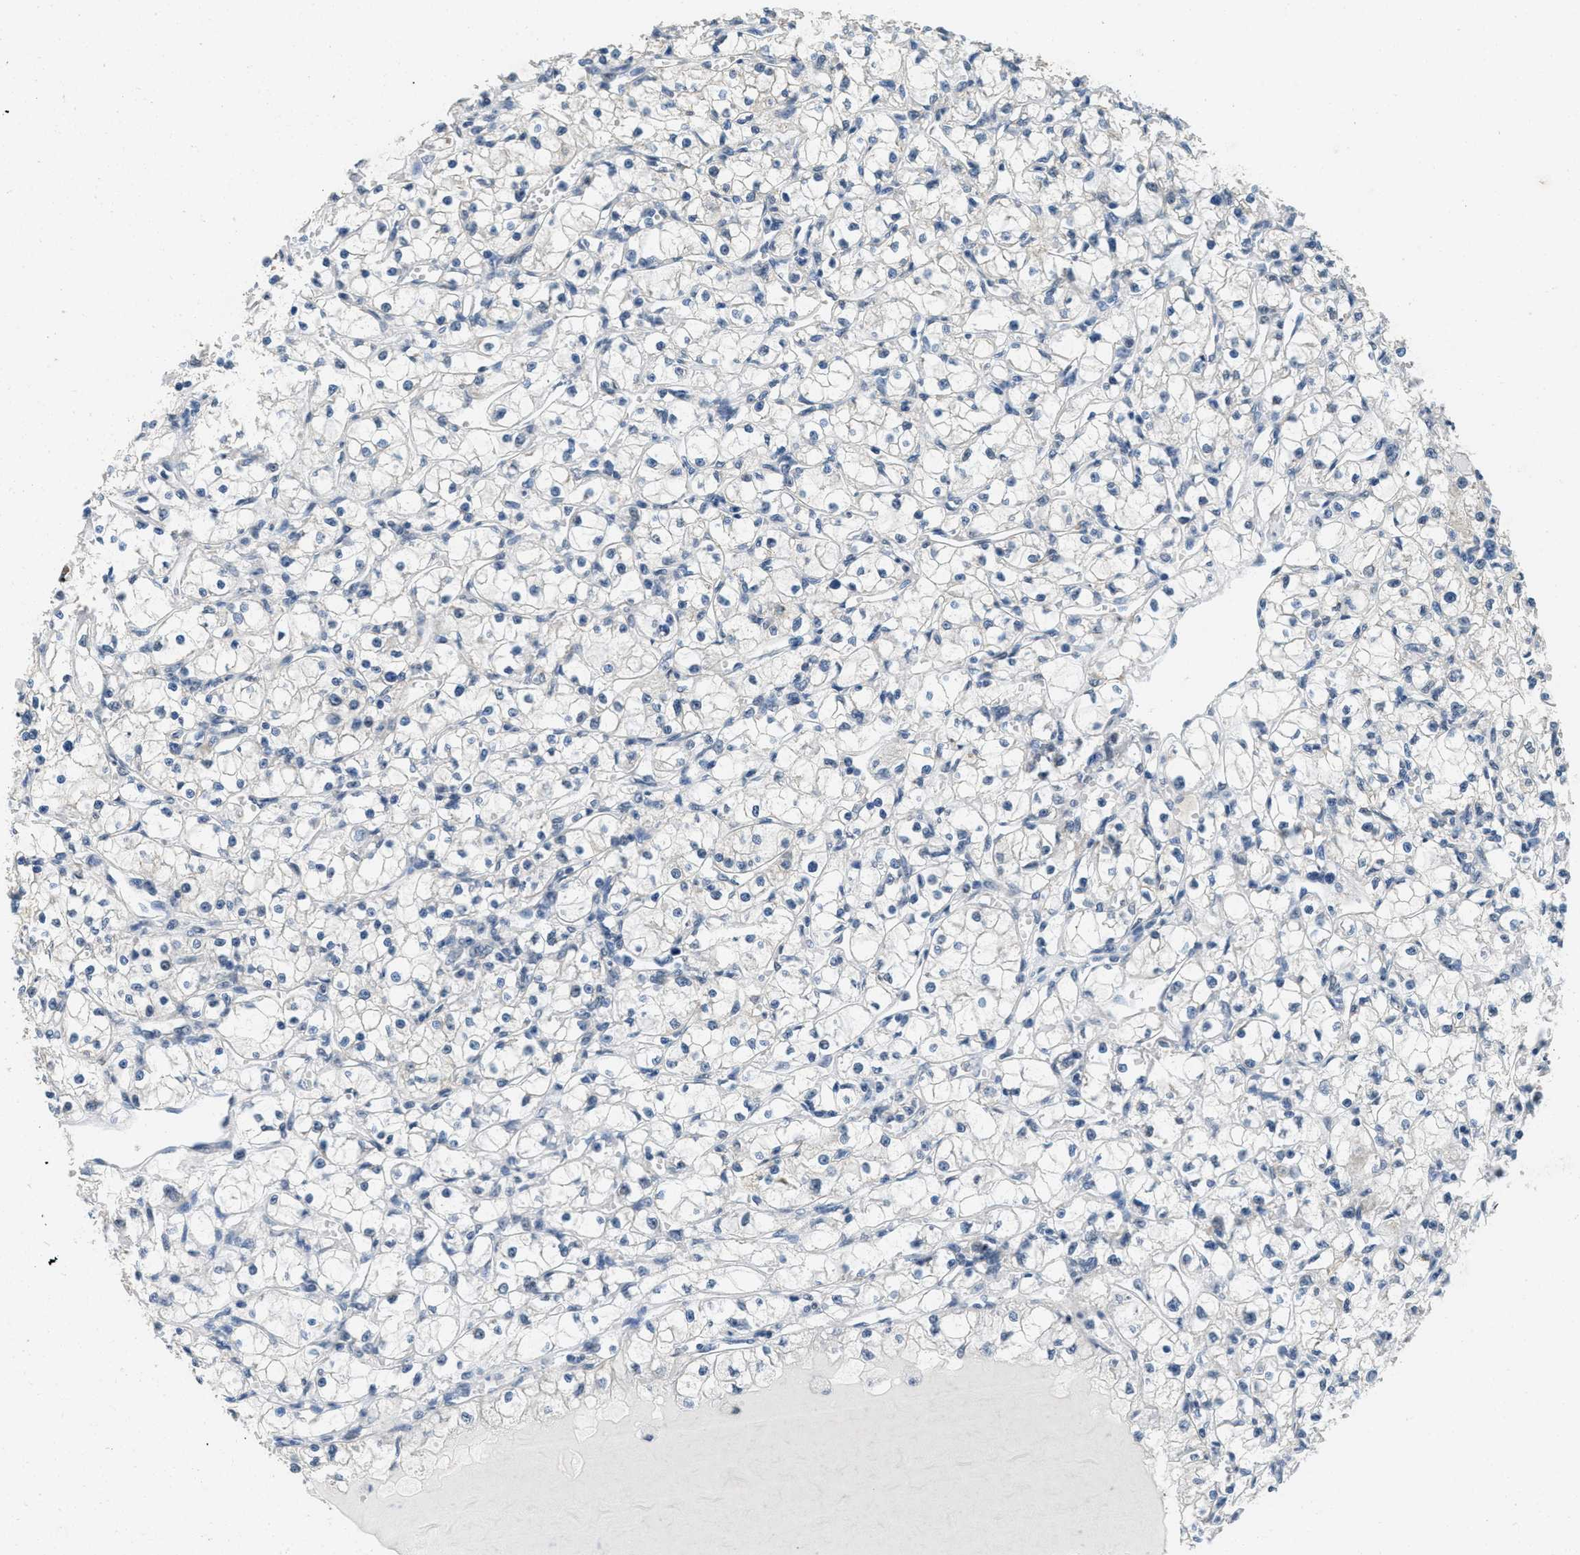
{"staining": {"intensity": "negative", "quantity": "none", "location": "none"}, "tissue": "renal cancer", "cell_type": "Tumor cells", "image_type": "cancer", "snomed": [{"axis": "morphology", "description": "Adenocarcinoma, NOS"}, {"axis": "topography", "description": "Kidney"}], "caption": "This is an IHC image of adenocarcinoma (renal). There is no expression in tumor cells.", "gene": "TOMM70", "patient": {"sex": "male", "age": 56}}